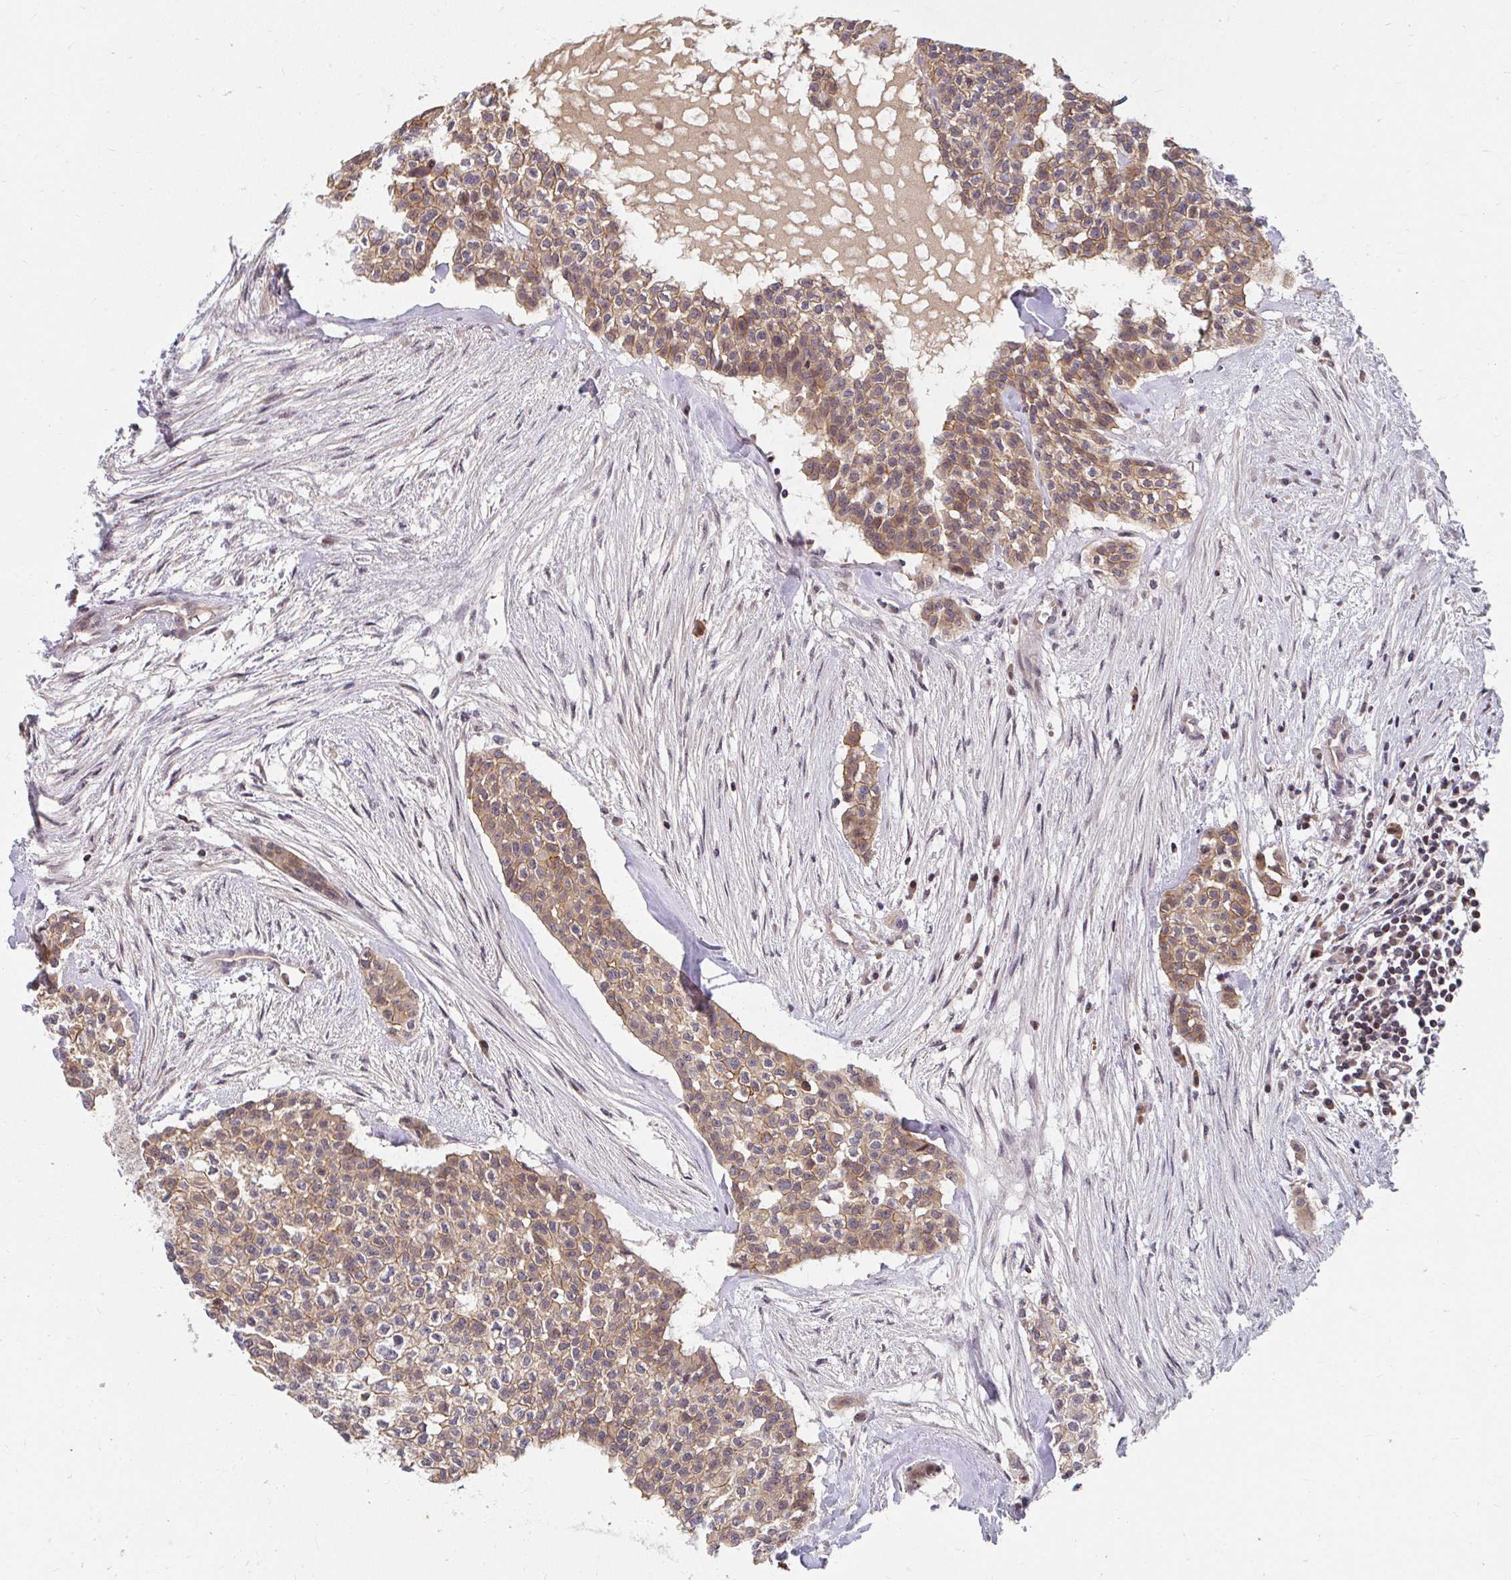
{"staining": {"intensity": "weak", "quantity": "25%-75%", "location": "cytoplasmic/membranous"}, "tissue": "head and neck cancer", "cell_type": "Tumor cells", "image_type": "cancer", "snomed": [{"axis": "morphology", "description": "Adenocarcinoma, NOS"}, {"axis": "topography", "description": "Head-Neck"}], "caption": "This is an image of immunohistochemistry staining of head and neck cancer, which shows weak expression in the cytoplasmic/membranous of tumor cells.", "gene": "ANK3", "patient": {"sex": "male", "age": 81}}